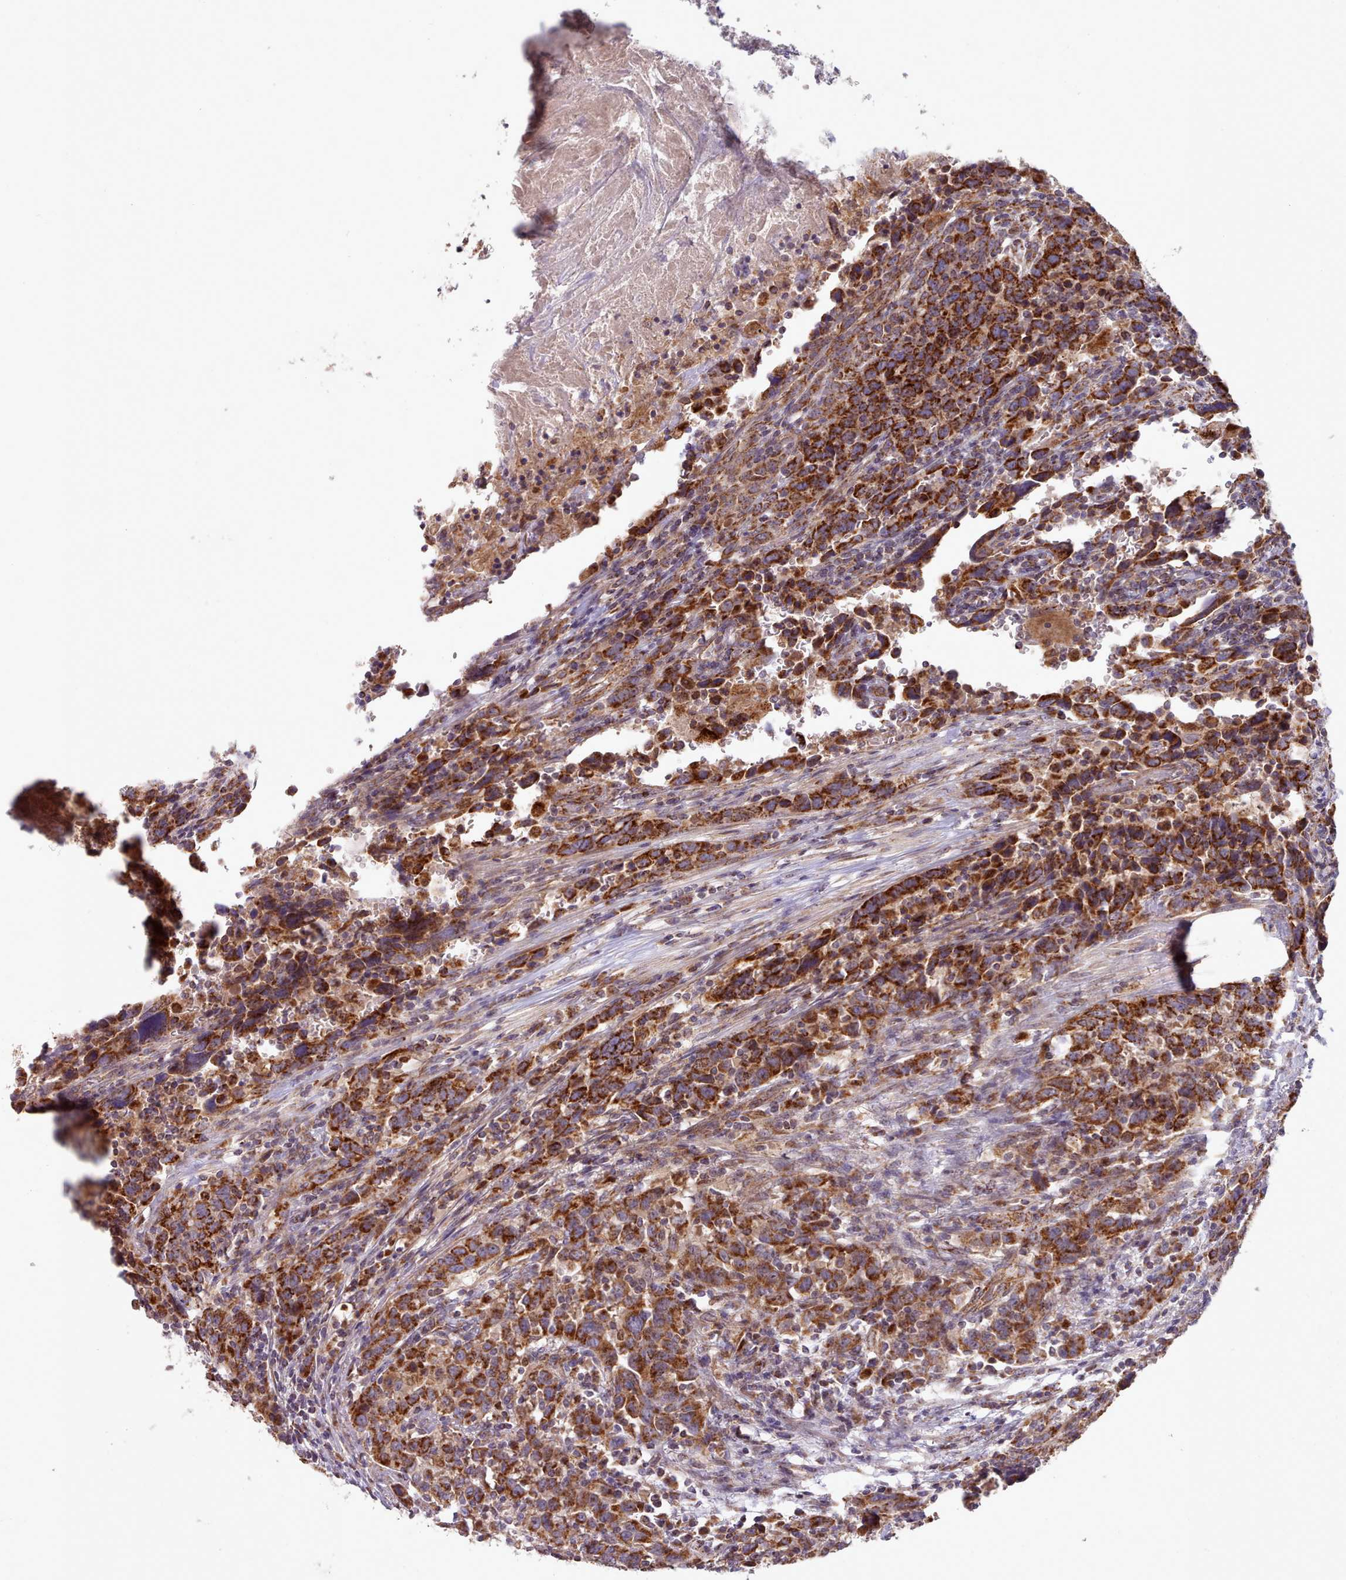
{"staining": {"intensity": "strong", "quantity": ">75%", "location": "cytoplasmic/membranous"}, "tissue": "urothelial cancer", "cell_type": "Tumor cells", "image_type": "cancer", "snomed": [{"axis": "morphology", "description": "Urothelial carcinoma, High grade"}, {"axis": "topography", "description": "Urinary bladder"}], "caption": "Urothelial carcinoma (high-grade) stained with IHC demonstrates strong cytoplasmic/membranous positivity in approximately >75% of tumor cells.", "gene": "HSDL2", "patient": {"sex": "male", "age": 61}}